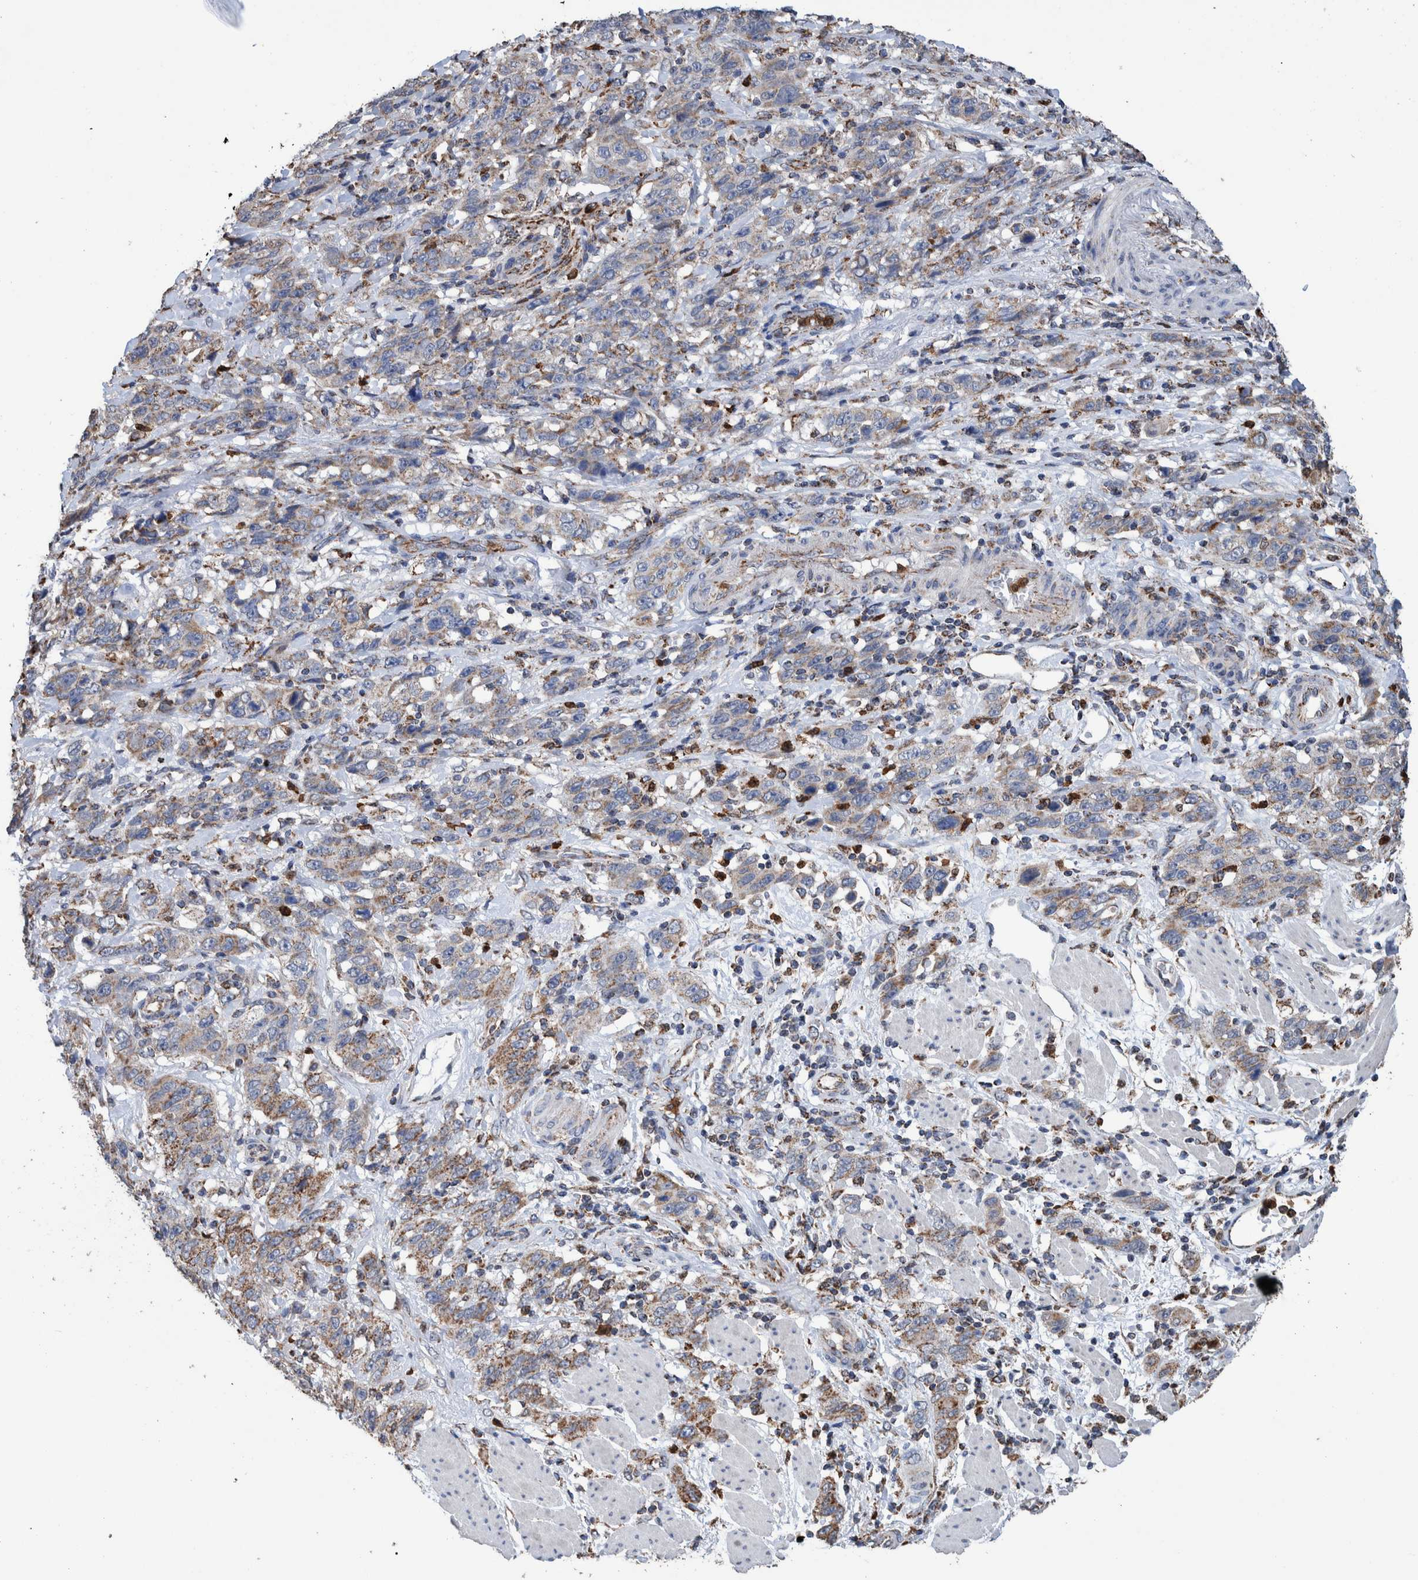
{"staining": {"intensity": "weak", "quantity": "25%-75%", "location": "cytoplasmic/membranous"}, "tissue": "stomach cancer", "cell_type": "Tumor cells", "image_type": "cancer", "snomed": [{"axis": "morphology", "description": "Adenocarcinoma, NOS"}, {"axis": "topography", "description": "Stomach"}], "caption": "IHC of human adenocarcinoma (stomach) displays low levels of weak cytoplasmic/membranous positivity in approximately 25%-75% of tumor cells.", "gene": "DECR1", "patient": {"sex": "male", "age": 48}}